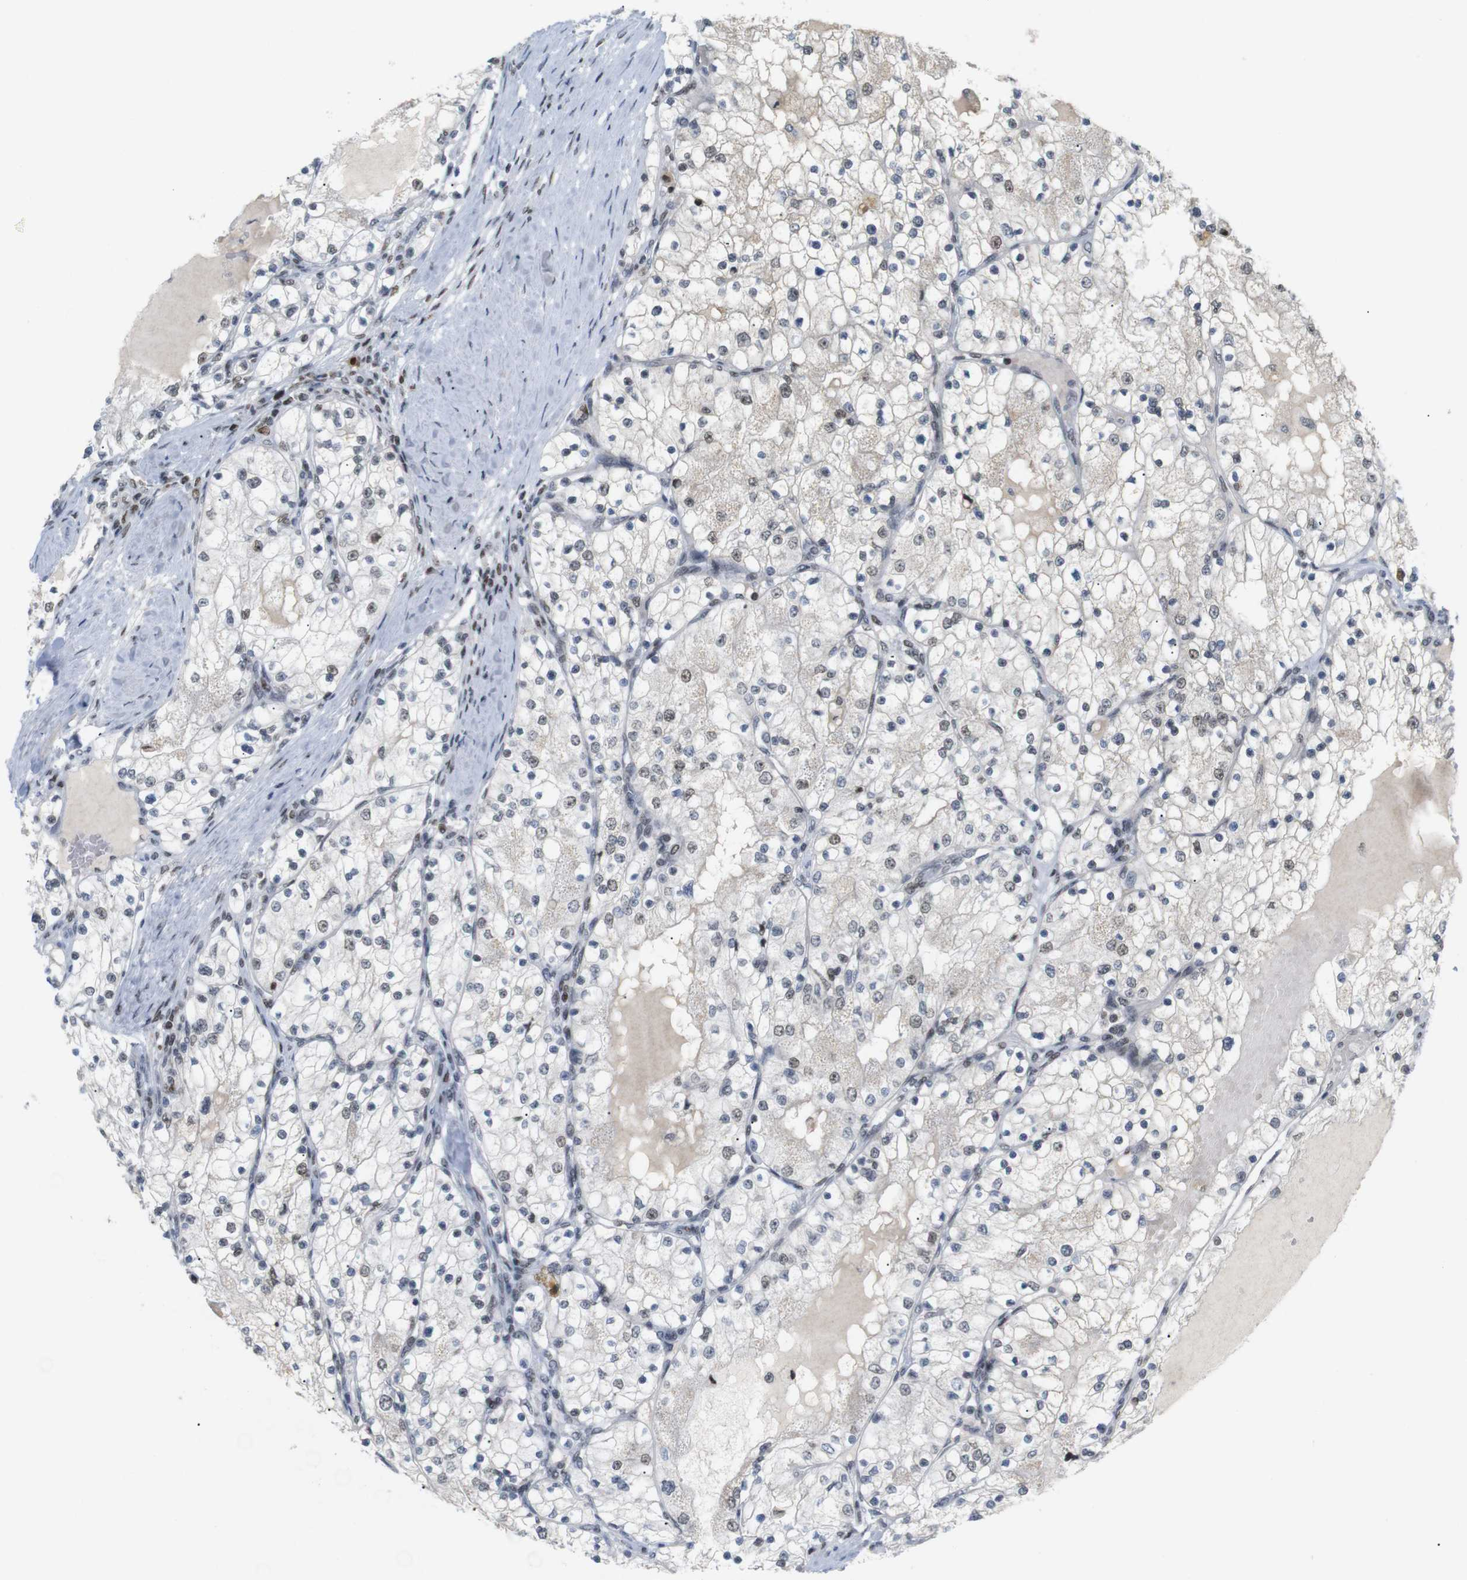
{"staining": {"intensity": "weak", "quantity": "25%-75%", "location": "nuclear"}, "tissue": "renal cancer", "cell_type": "Tumor cells", "image_type": "cancer", "snomed": [{"axis": "morphology", "description": "Adenocarcinoma, NOS"}, {"axis": "topography", "description": "Kidney"}], "caption": "This is a micrograph of IHC staining of renal cancer (adenocarcinoma), which shows weak positivity in the nuclear of tumor cells.", "gene": "RIOX2", "patient": {"sex": "male", "age": 68}}